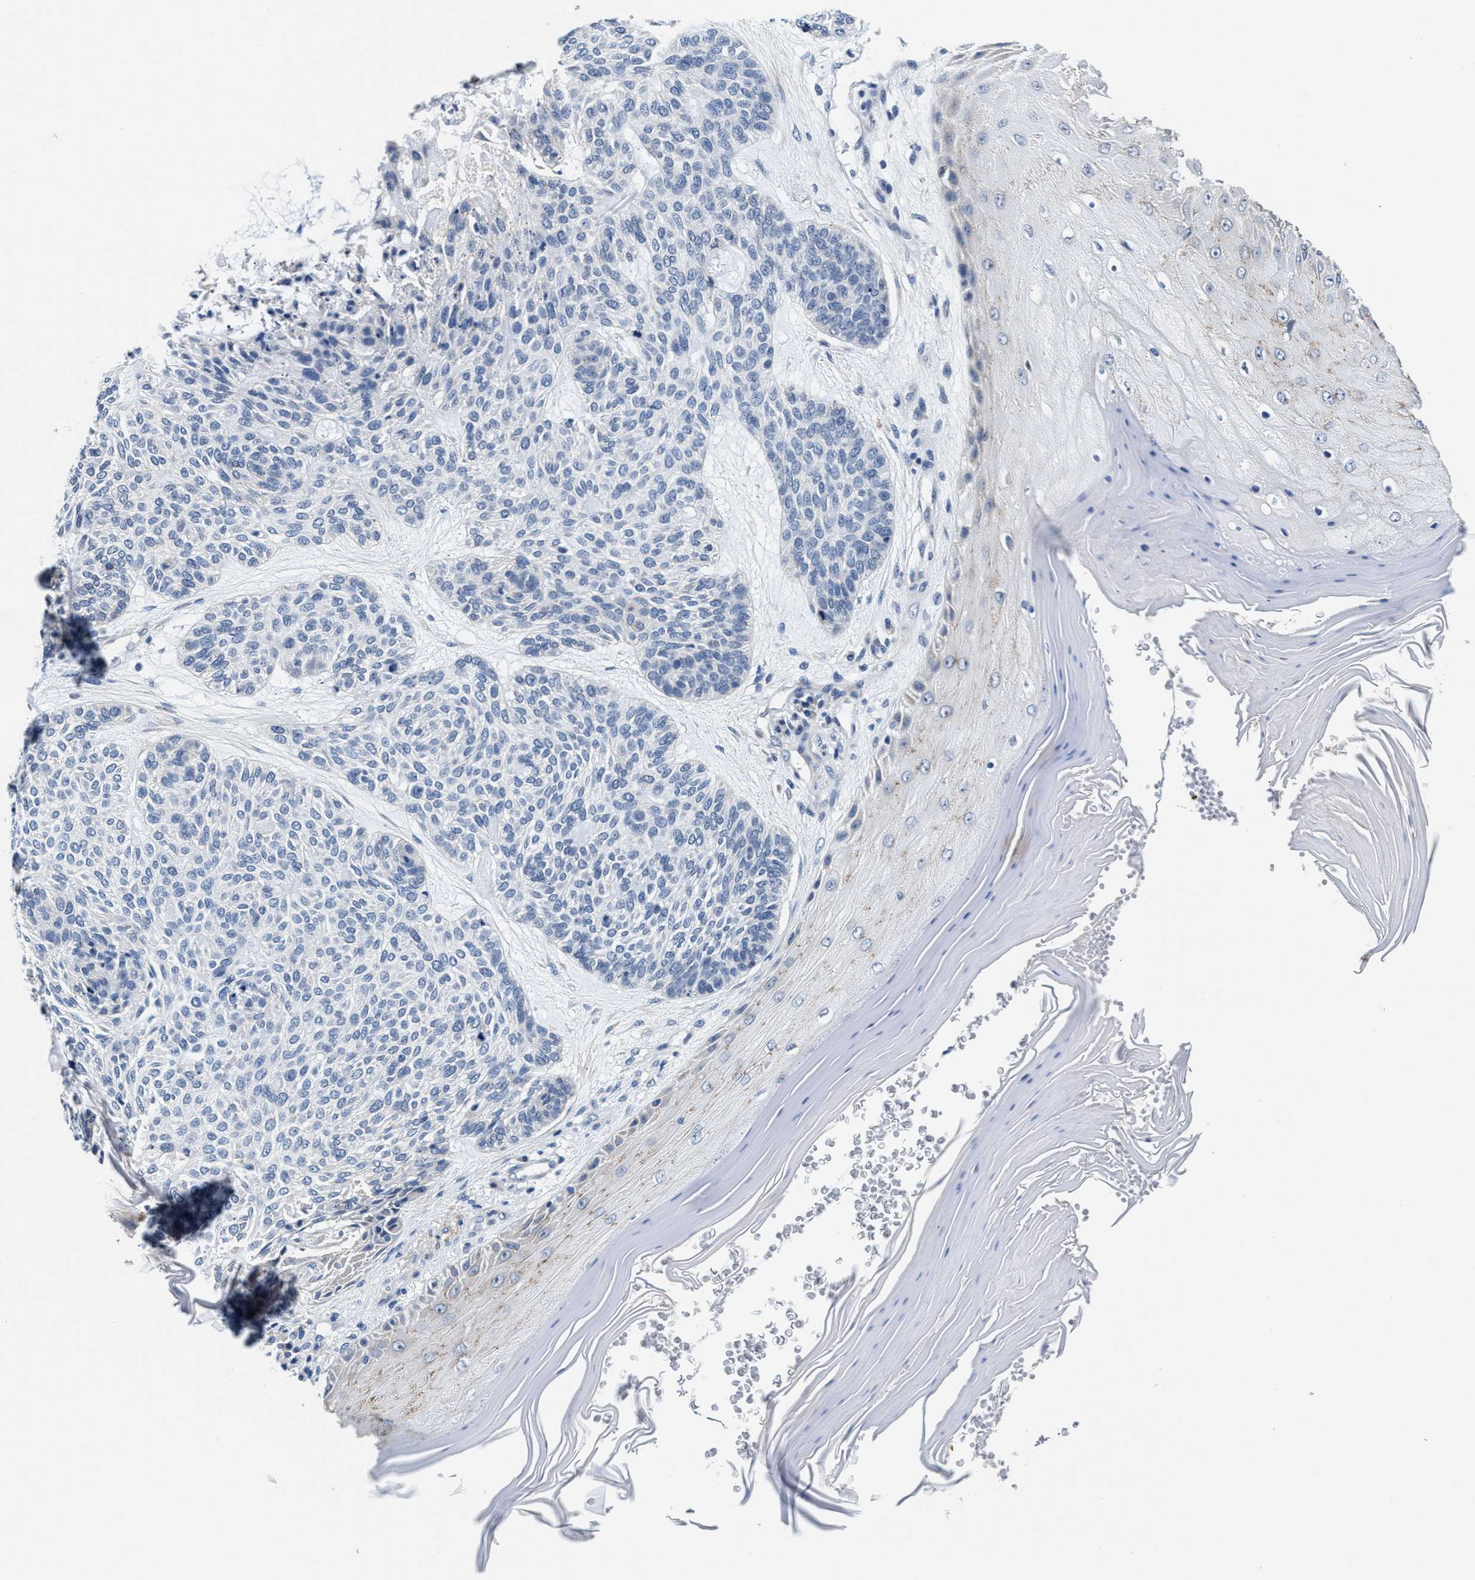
{"staining": {"intensity": "negative", "quantity": "none", "location": "none"}, "tissue": "skin cancer", "cell_type": "Tumor cells", "image_type": "cancer", "snomed": [{"axis": "morphology", "description": "Basal cell carcinoma"}, {"axis": "topography", "description": "Skin"}], "caption": "The photomicrograph demonstrates no staining of tumor cells in skin basal cell carcinoma.", "gene": "MYH3", "patient": {"sex": "male", "age": 55}}